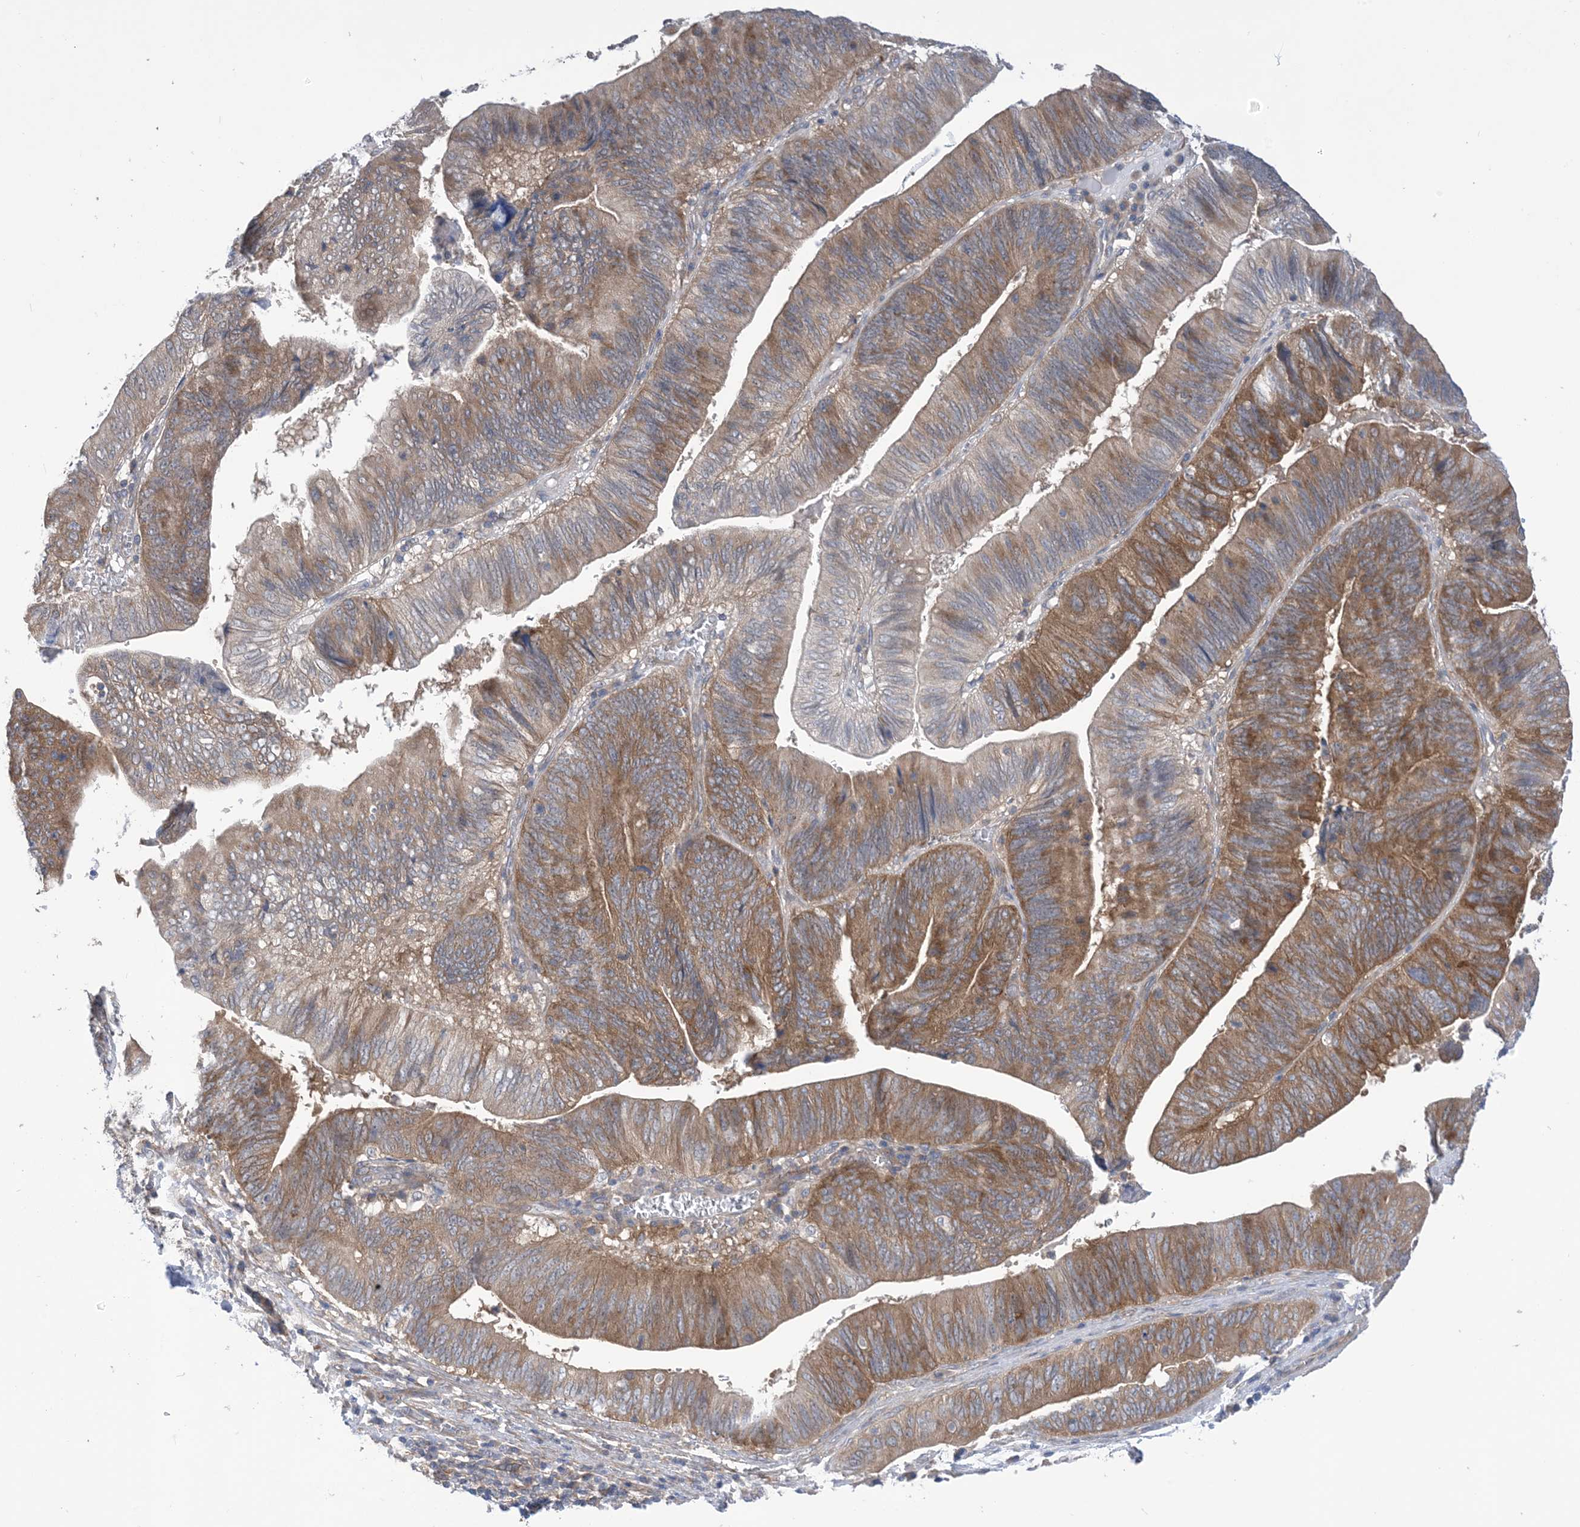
{"staining": {"intensity": "moderate", "quantity": ">75%", "location": "cytoplasmic/membranous"}, "tissue": "pancreatic cancer", "cell_type": "Tumor cells", "image_type": "cancer", "snomed": [{"axis": "morphology", "description": "Adenocarcinoma, NOS"}, {"axis": "topography", "description": "Pancreas"}], "caption": "Adenocarcinoma (pancreatic) stained with immunohistochemistry demonstrates moderate cytoplasmic/membranous staining in about >75% of tumor cells.", "gene": "EHBP1", "patient": {"sex": "male", "age": 63}}